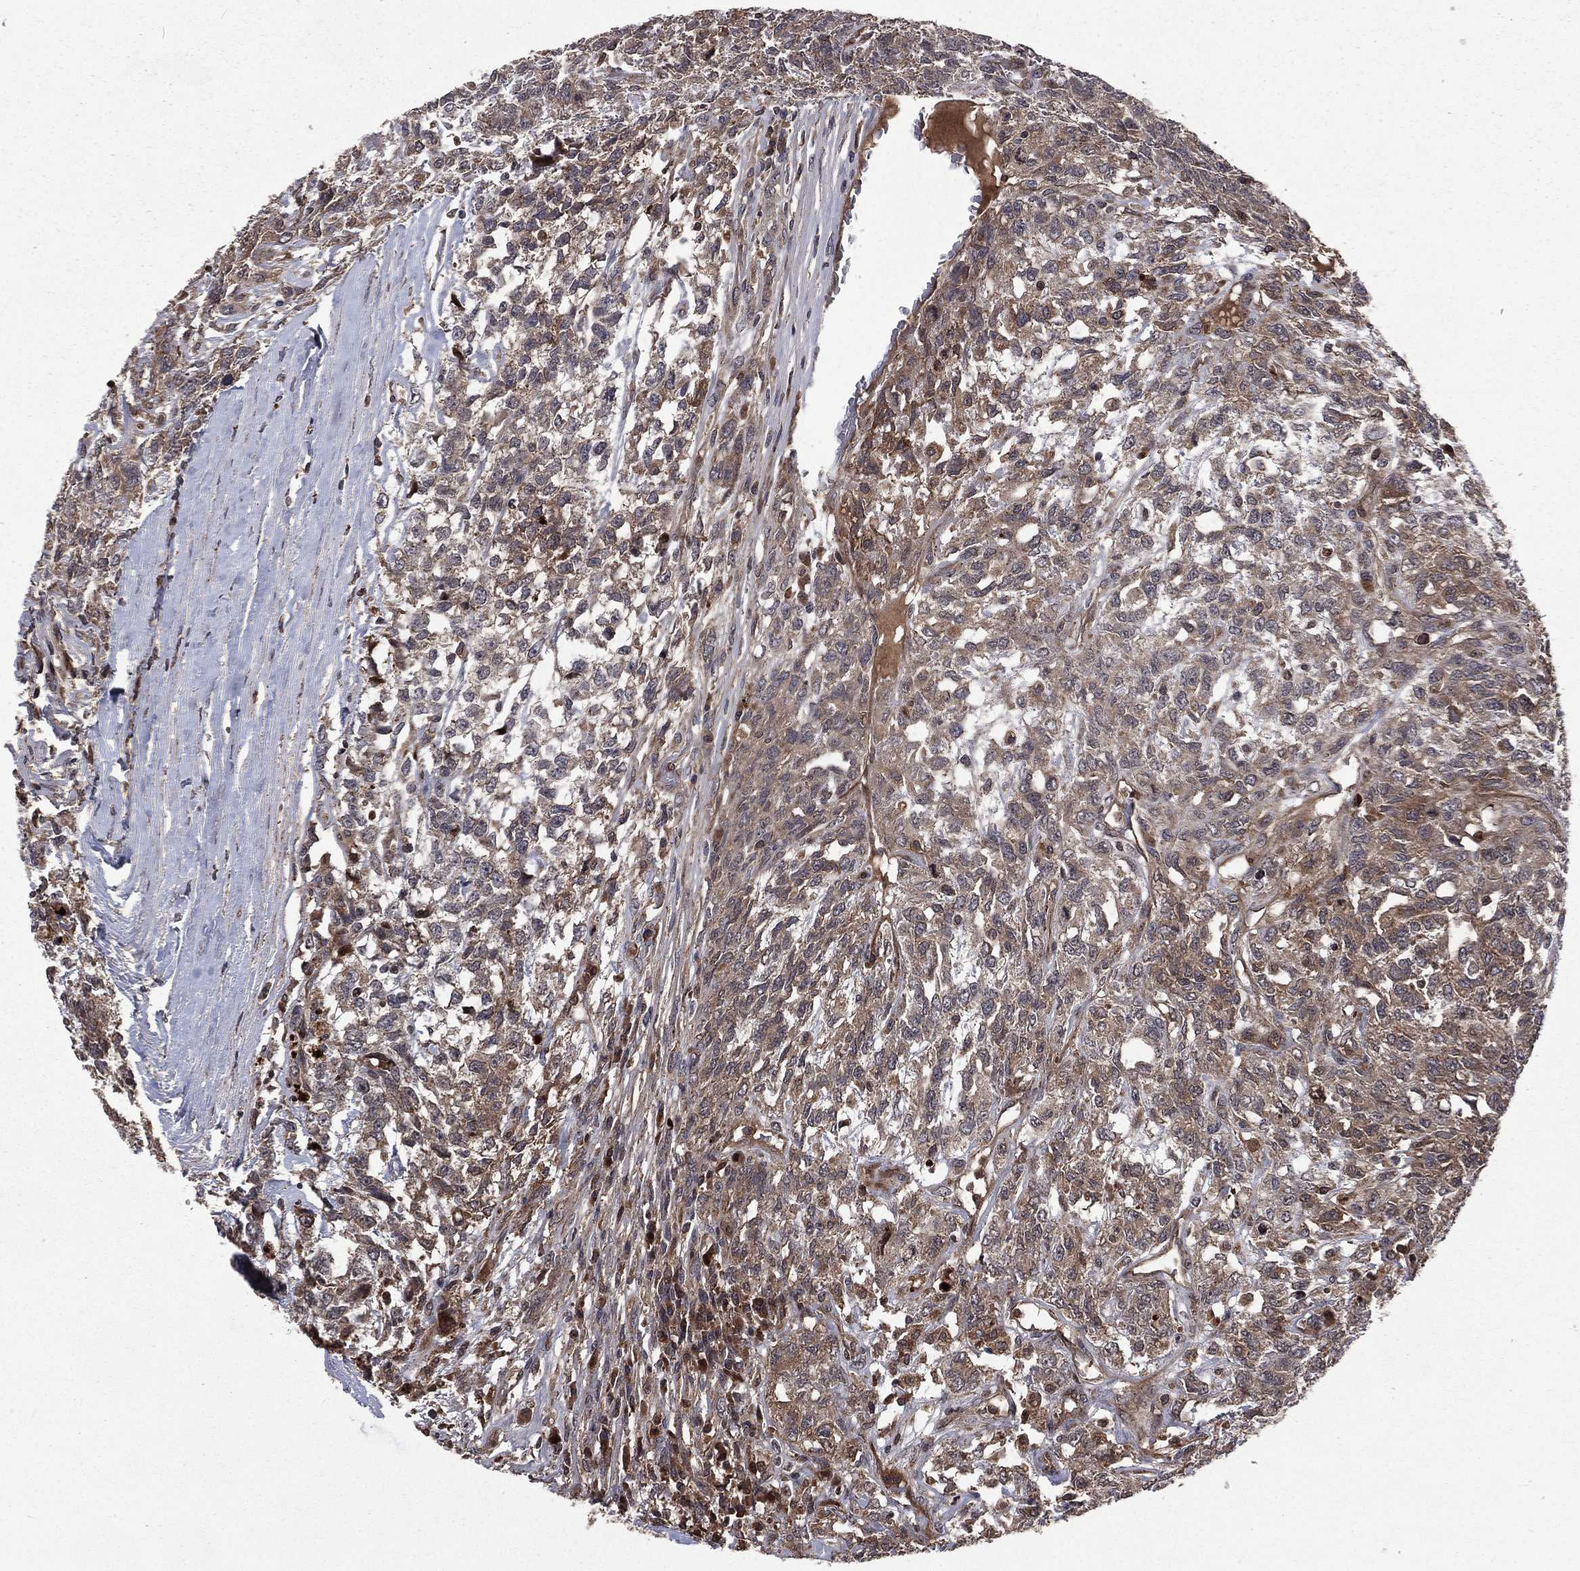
{"staining": {"intensity": "weak", "quantity": "25%-75%", "location": "cytoplasmic/membranous"}, "tissue": "testis cancer", "cell_type": "Tumor cells", "image_type": "cancer", "snomed": [{"axis": "morphology", "description": "Seminoma, NOS"}, {"axis": "topography", "description": "Testis"}], "caption": "A micrograph of human seminoma (testis) stained for a protein exhibits weak cytoplasmic/membranous brown staining in tumor cells. The staining was performed using DAB, with brown indicating positive protein expression. Nuclei are stained blue with hematoxylin.", "gene": "LENG8", "patient": {"sex": "male", "age": 52}}